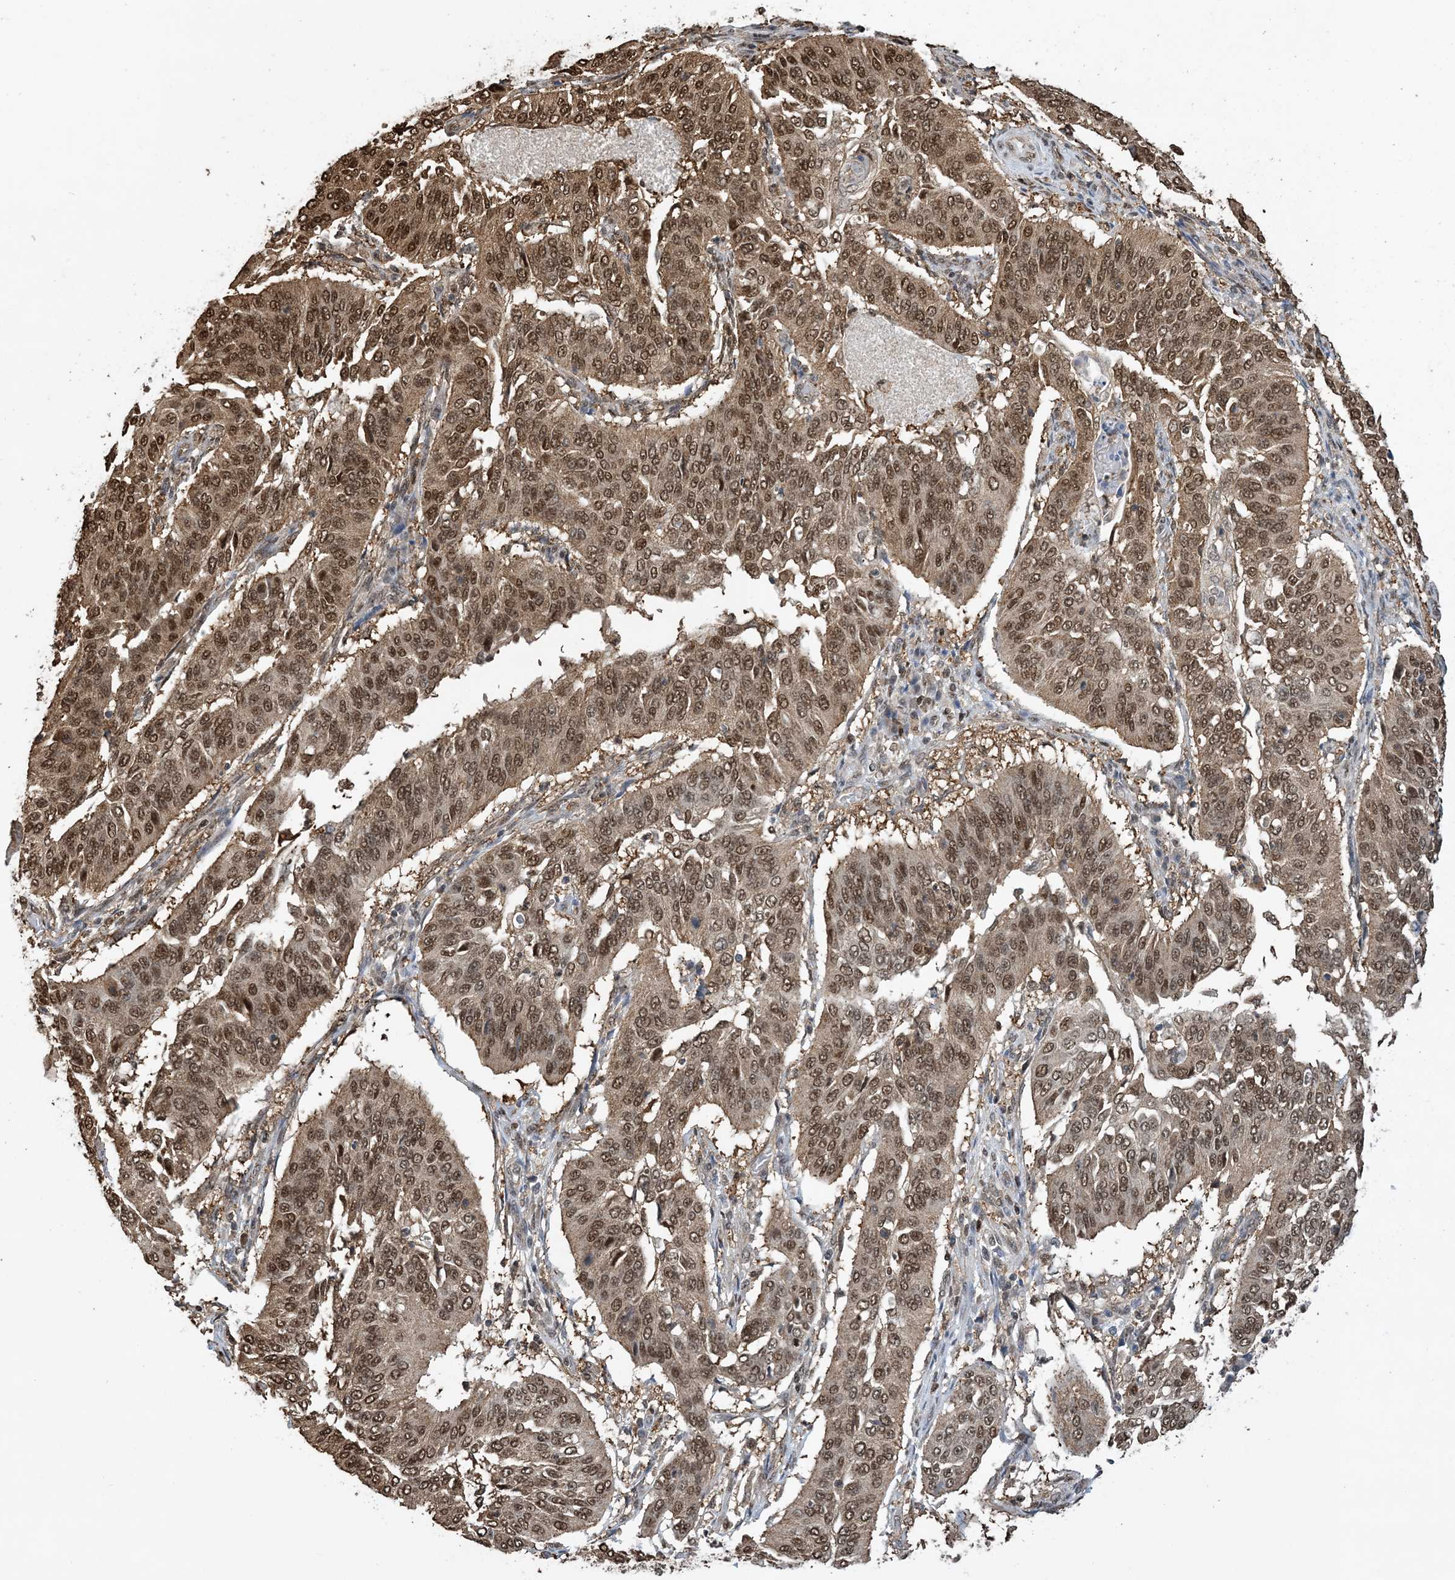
{"staining": {"intensity": "moderate", "quantity": ">75%", "location": "cytoplasmic/membranous,nuclear"}, "tissue": "cervical cancer", "cell_type": "Tumor cells", "image_type": "cancer", "snomed": [{"axis": "morphology", "description": "Normal tissue, NOS"}, {"axis": "morphology", "description": "Squamous cell carcinoma, NOS"}, {"axis": "topography", "description": "Cervix"}], "caption": "A brown stain shows moderate cytoplasmic/membranous and nuclear expression of a protein in human cervical cancer (squamous cell carcinoma) tumor cells.", "gene": "HSPA1A", "patient": {"sex": "female", "age": 39}}